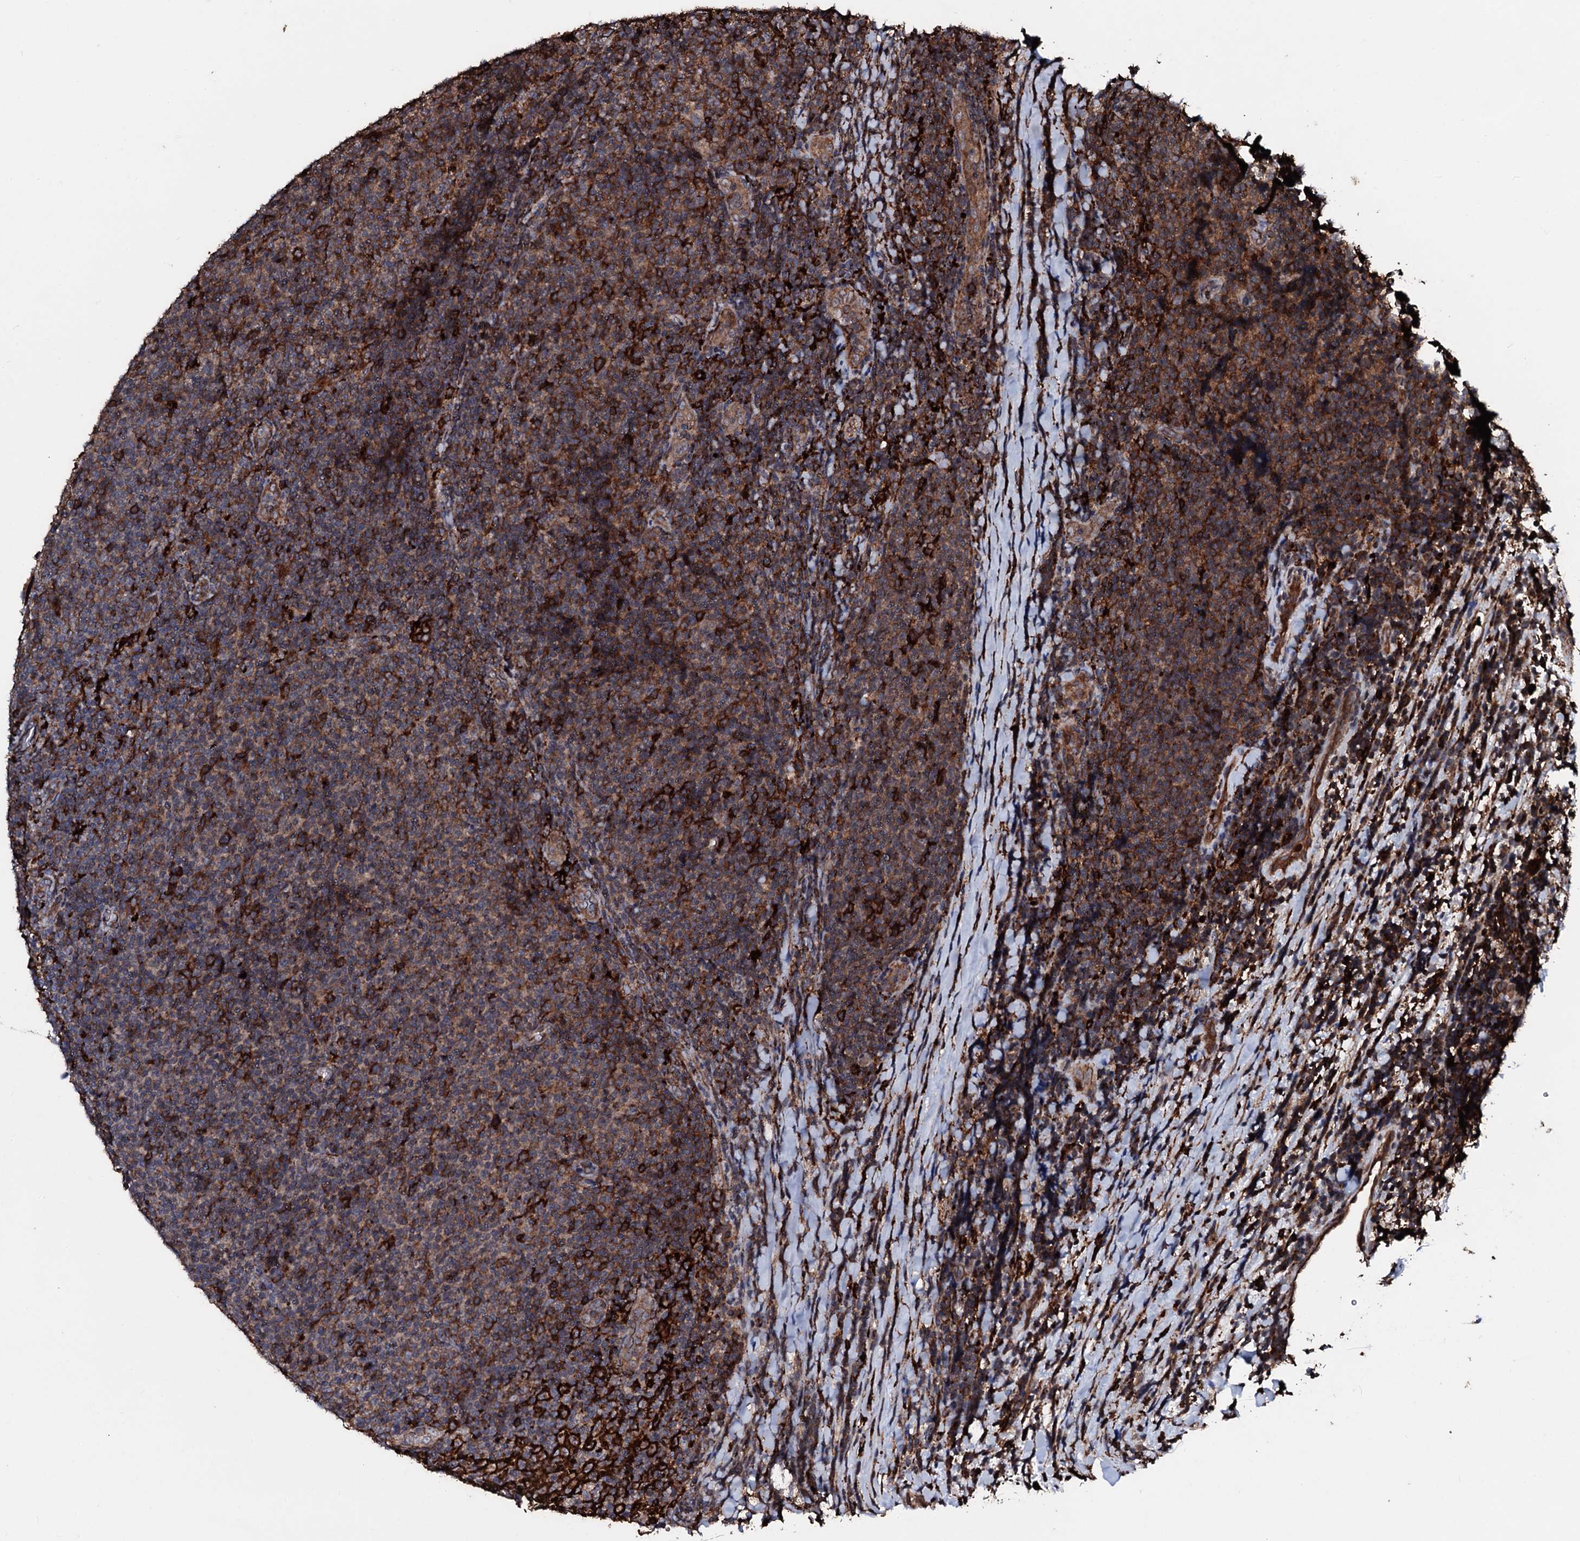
{"staining": {"intensity": "moderate", "quantity": "25%-75%", "location": "cytoplasmic/membranous"}, "tissue": "lymphoma", "cell_type": "Tumor cells", "image_type": "cancer", "snomed": [{"axis": "morphology", "description": "Malignant lymphoma, non-Hodgkin's type, Low grade"}, {"axis": "topography", "description": "Lymph node"}], "caption": "Protein analysis of low-grade malignant lymphoma, non-Hodgkin's type tissue exhibits moderate cytoplasmic/membranous expression in about 25%-75% of tumor cells.", "gene": "TPGS2", "patient": {"sex": "male", "age": 66}}